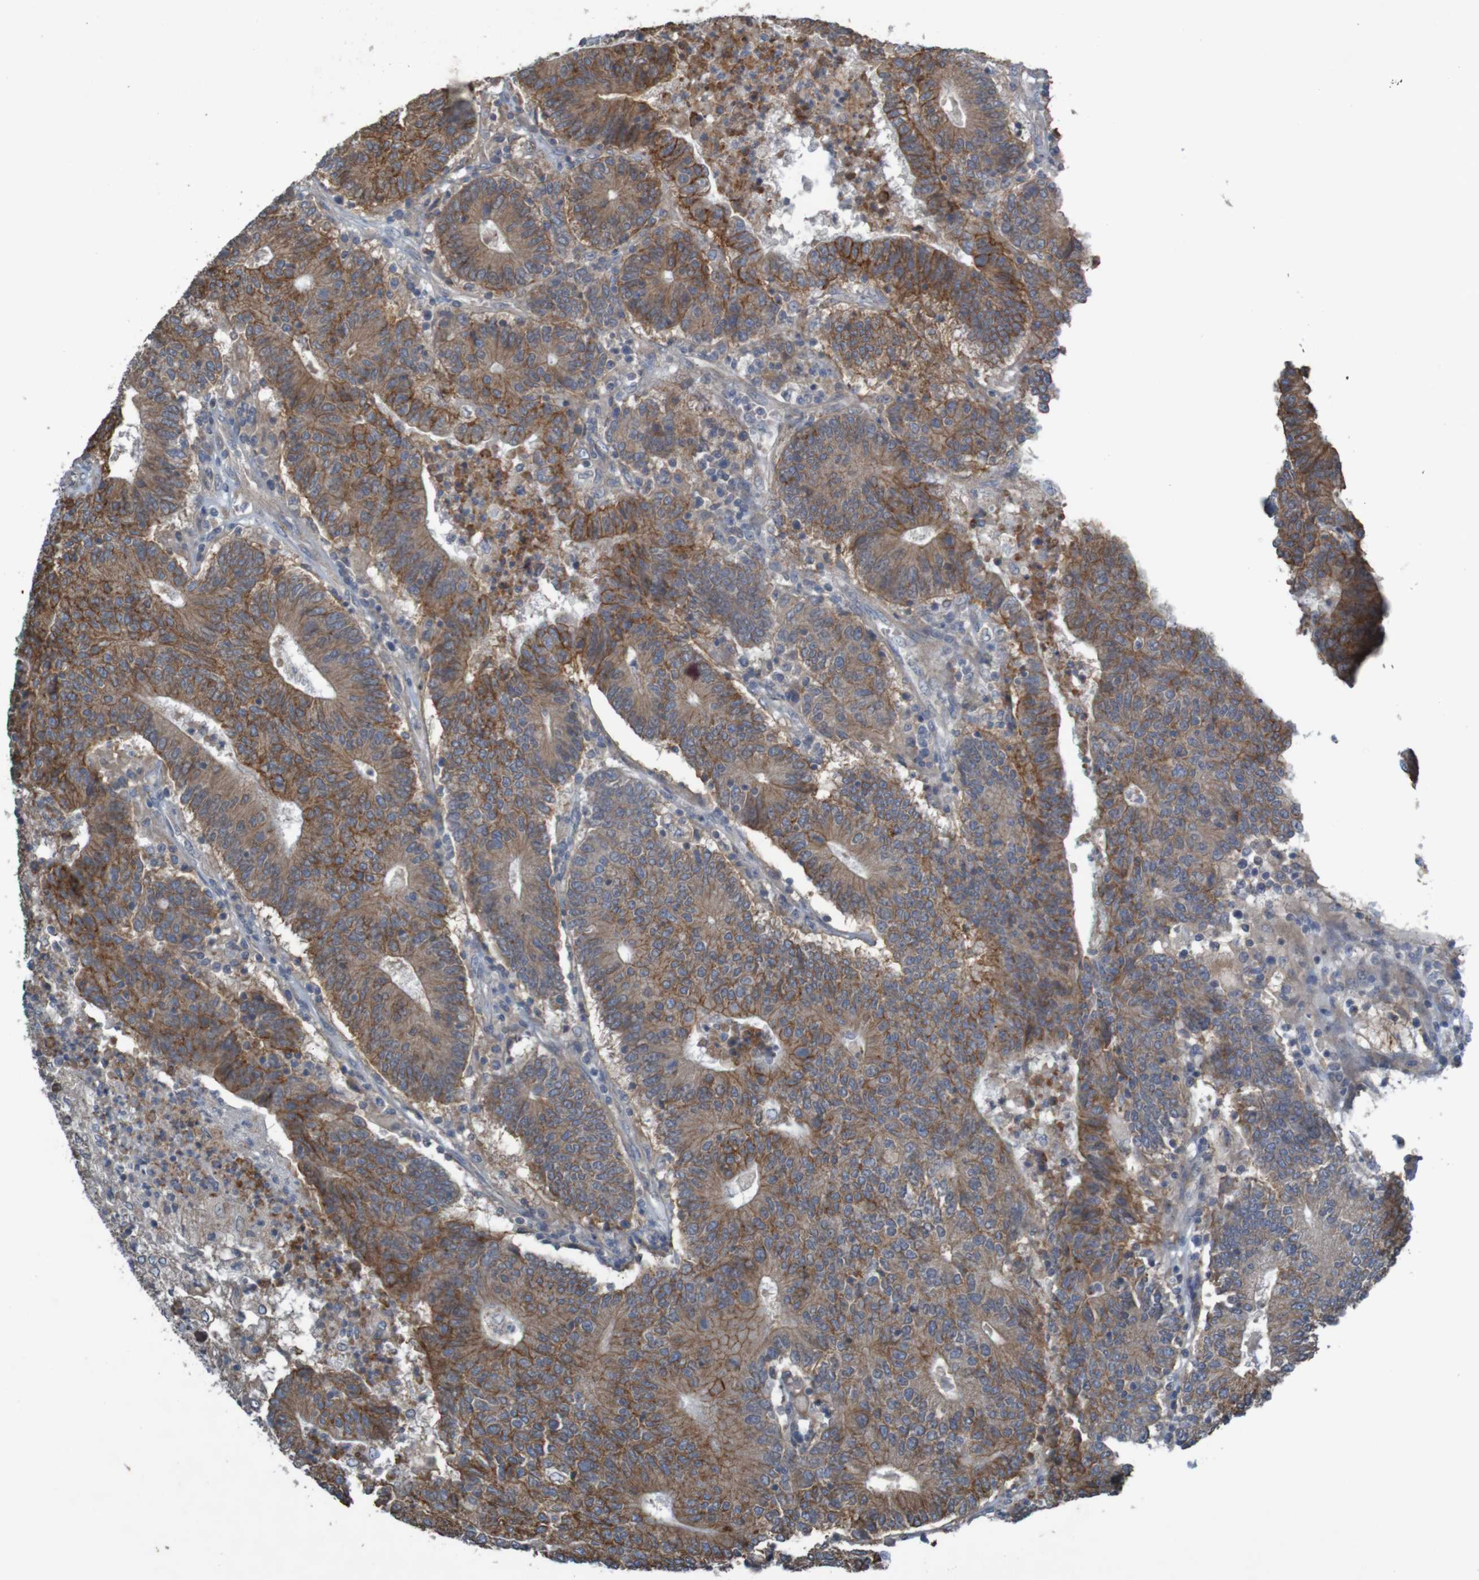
{"staining": {"intensity": "moderate", "quantity": ">75%", "location": "cytoplasmic/membranous"}, "tissue": "colorectal cancer", "cell_type": "Tumor cells", "image_type": "cancer", "snomed": [{"axis": "morphology", "description": "Normal tissue, NOS"}, {"axis": "morphology", "description": "Adenocarcinoma, NOS"}, {"axis": "topography", "description": "Colon"}], "caption": "Colorectal cancer was stained to show a protein in brown. There is medium levels of moderate cytoplasmic/membranous expression in about >75% of tumor cells. (Stains: DAB in brown, nuclei in blue, Microscopy: brightfield microscopy at high magnification).", "gene": "B3GAT2", "patient": {"sex": "female", "age": 75}}